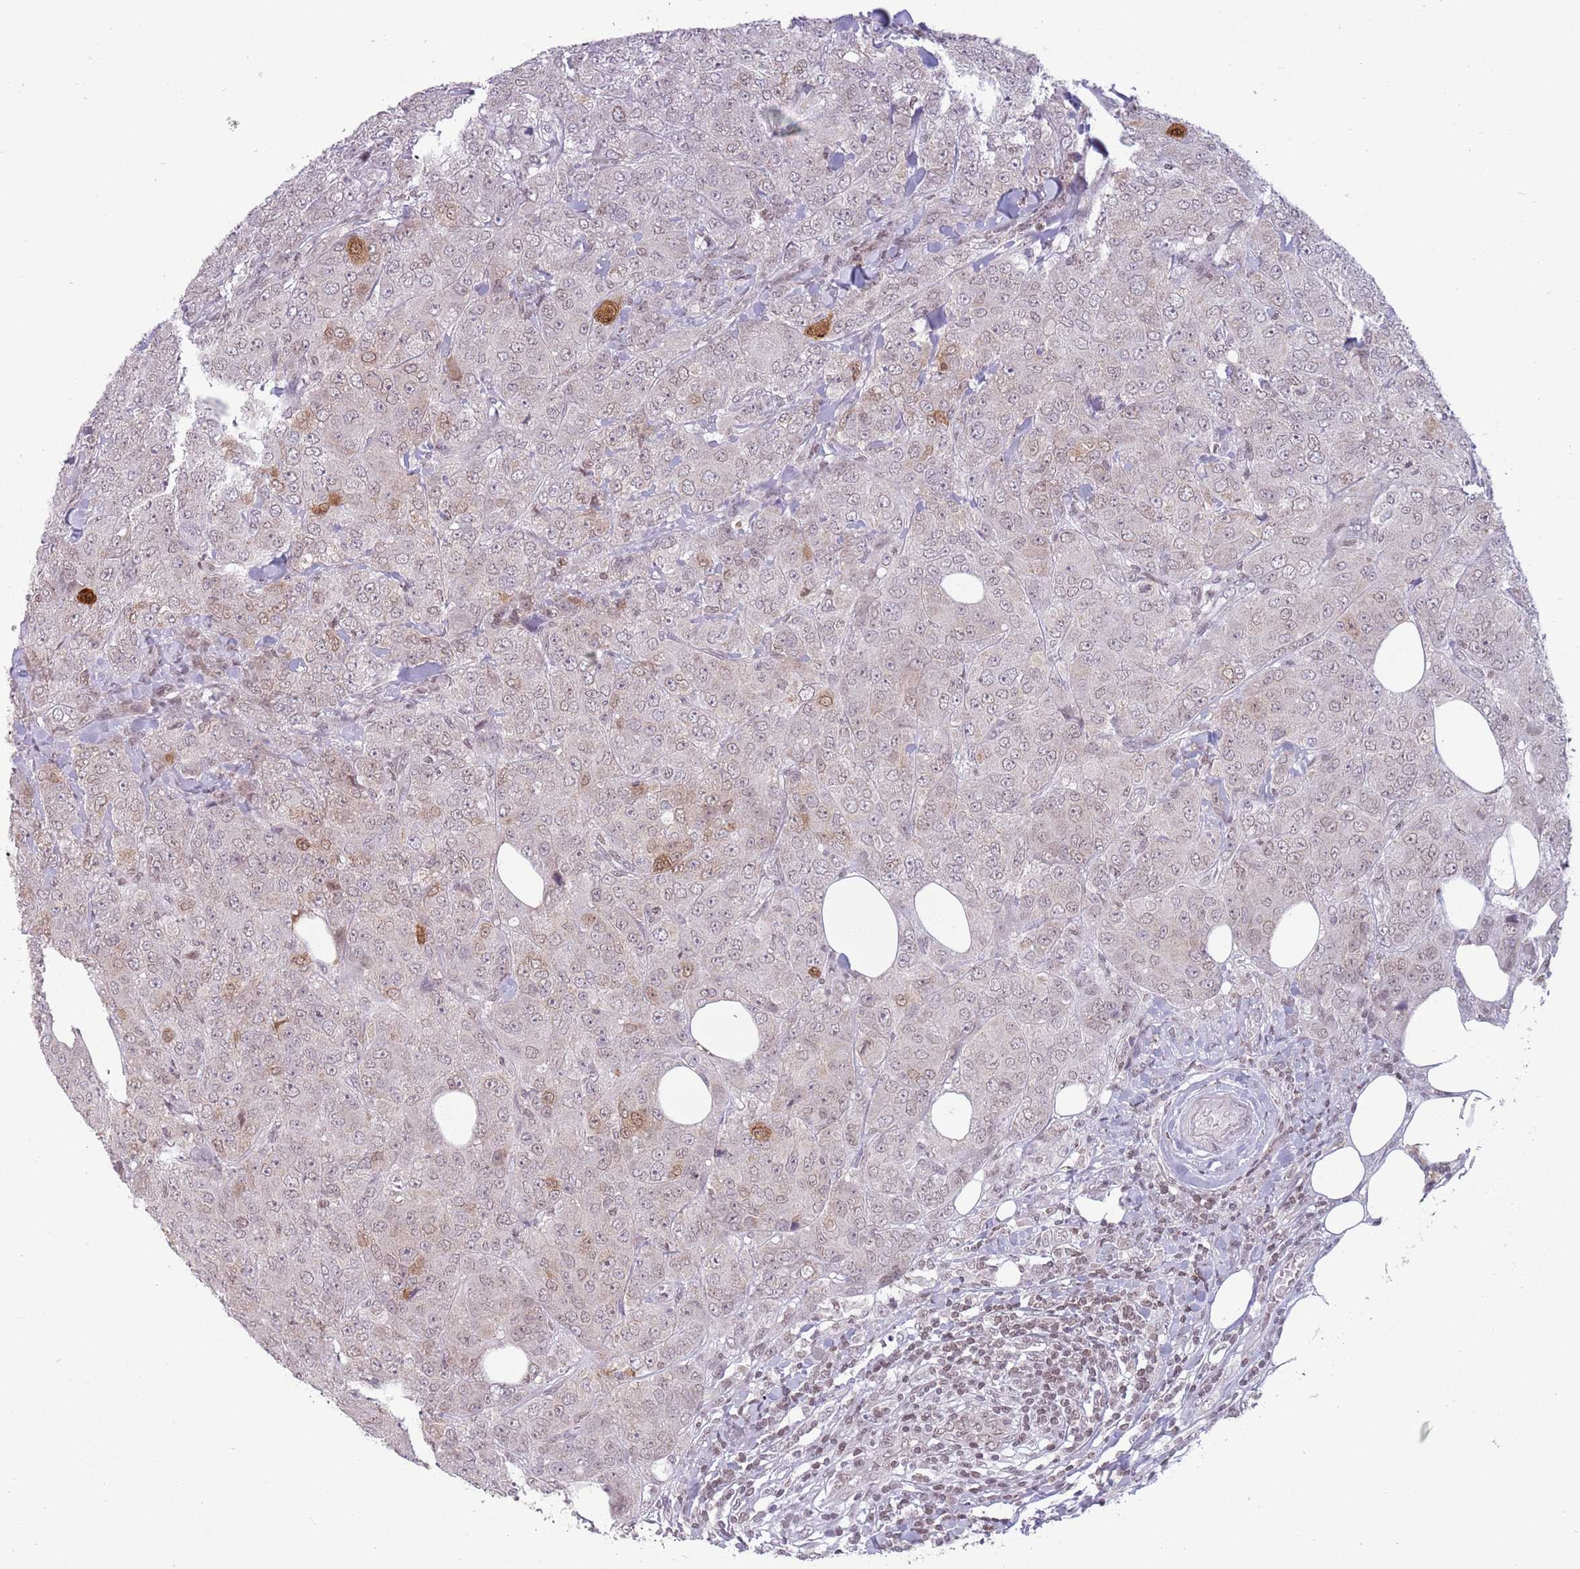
{"staining": {"intensity": "moderate", "quantity": "<25%", "location": "cytoplasmic/membranous,nuclear"}, "tissue": "breast cancer", "cell_type": "Tumor cells", "image_type": "cancer", "snomed": [{"axis": "morphology", "description": "Duct carcinoma"}, {"axis": "topography", "description": "Breast"}], "caption": "Breast cancer (invasive ductal carcinoma) stained with a brown dye demonstrates moderate cytoplasmic/membranous and nuclear positive staining in approximately <25% of tumor cells.", "gene": "ZNF574", "patient": {"sex": "female", "age": 43}}